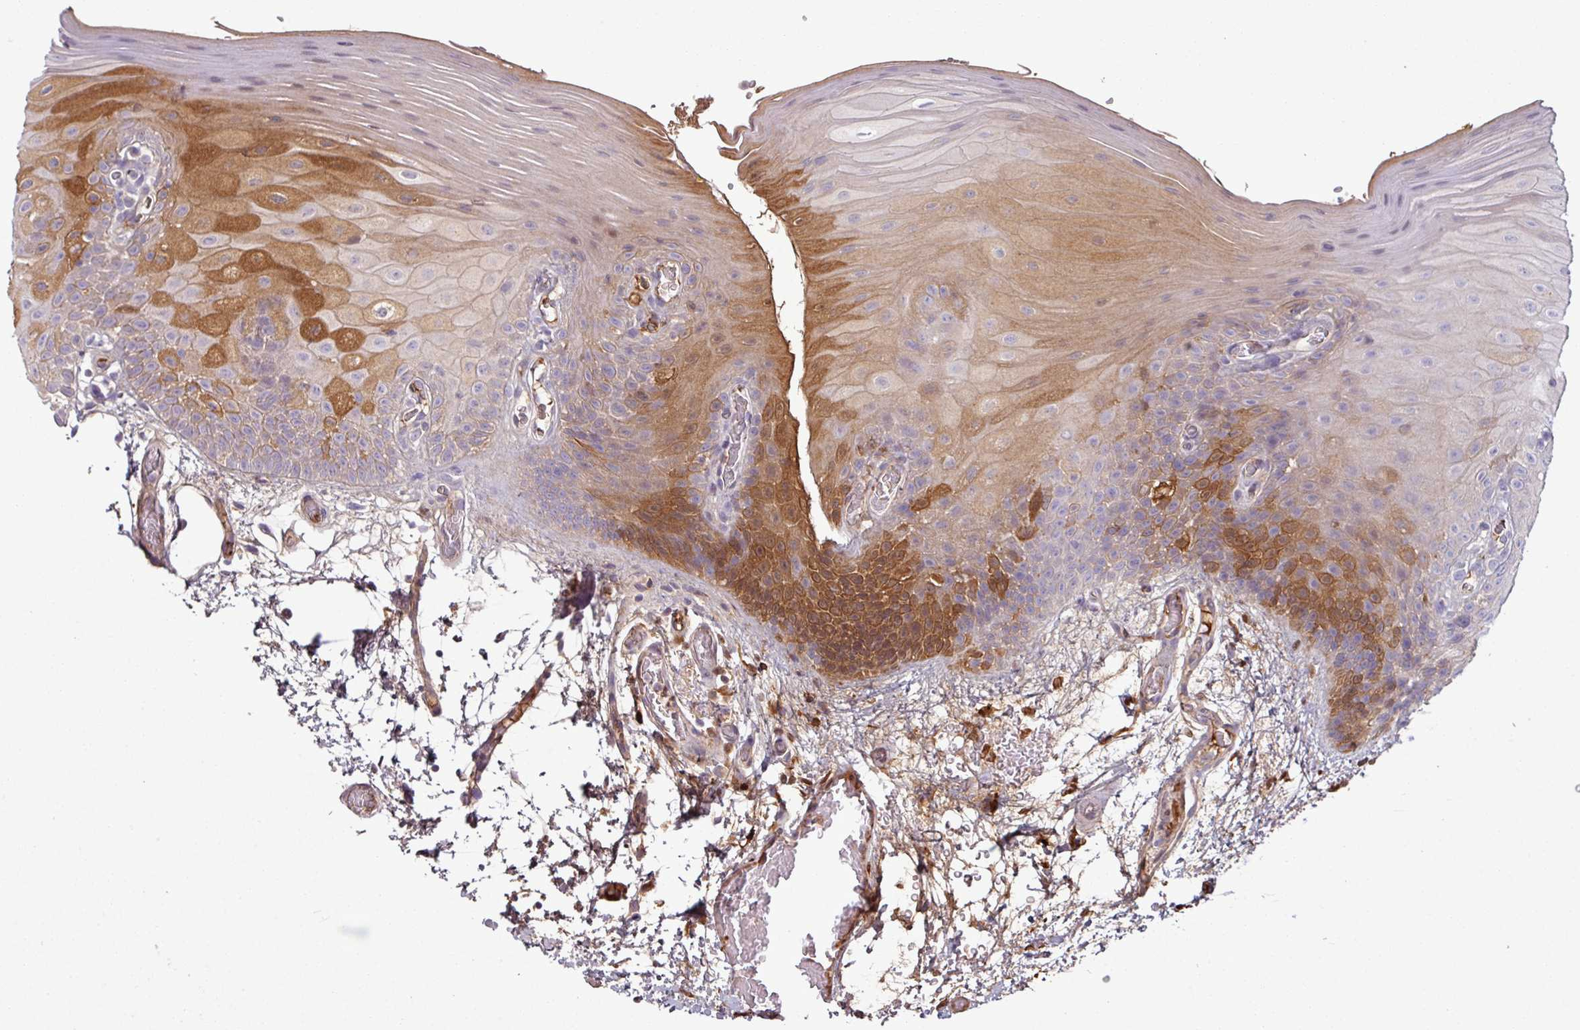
{"staining": {"intensity": "strong", "quantity": "<25%", "location": "cytoplasmic/membranous"}, "tissue": "oral mucosa", "cell_type": "Squamous epithelial cells", "image_type": "normal", "snomed": [{"axis": "morphology", "description": "Normal tissue, NOS"}, {"axis": "morphology", "description": "Squamous cell carcinoma, NOS"}, {"axis": "topography", "description": "Oral tissue"}, {"axis": "topography", "description": "Tounge, NOS"}, {"axis": "topography", "description": "Head-Neck"}], "caption": "Protein expression analysis of normal human oral mucosa reveals strong cytoplasmic/membranous staining in approximately <25% of squamous epithelial cells. (Brightfield microscopy of DAB IHC at high magnification).", "gene": "C4A", "patient": {"sex": "male", "age": 76}}